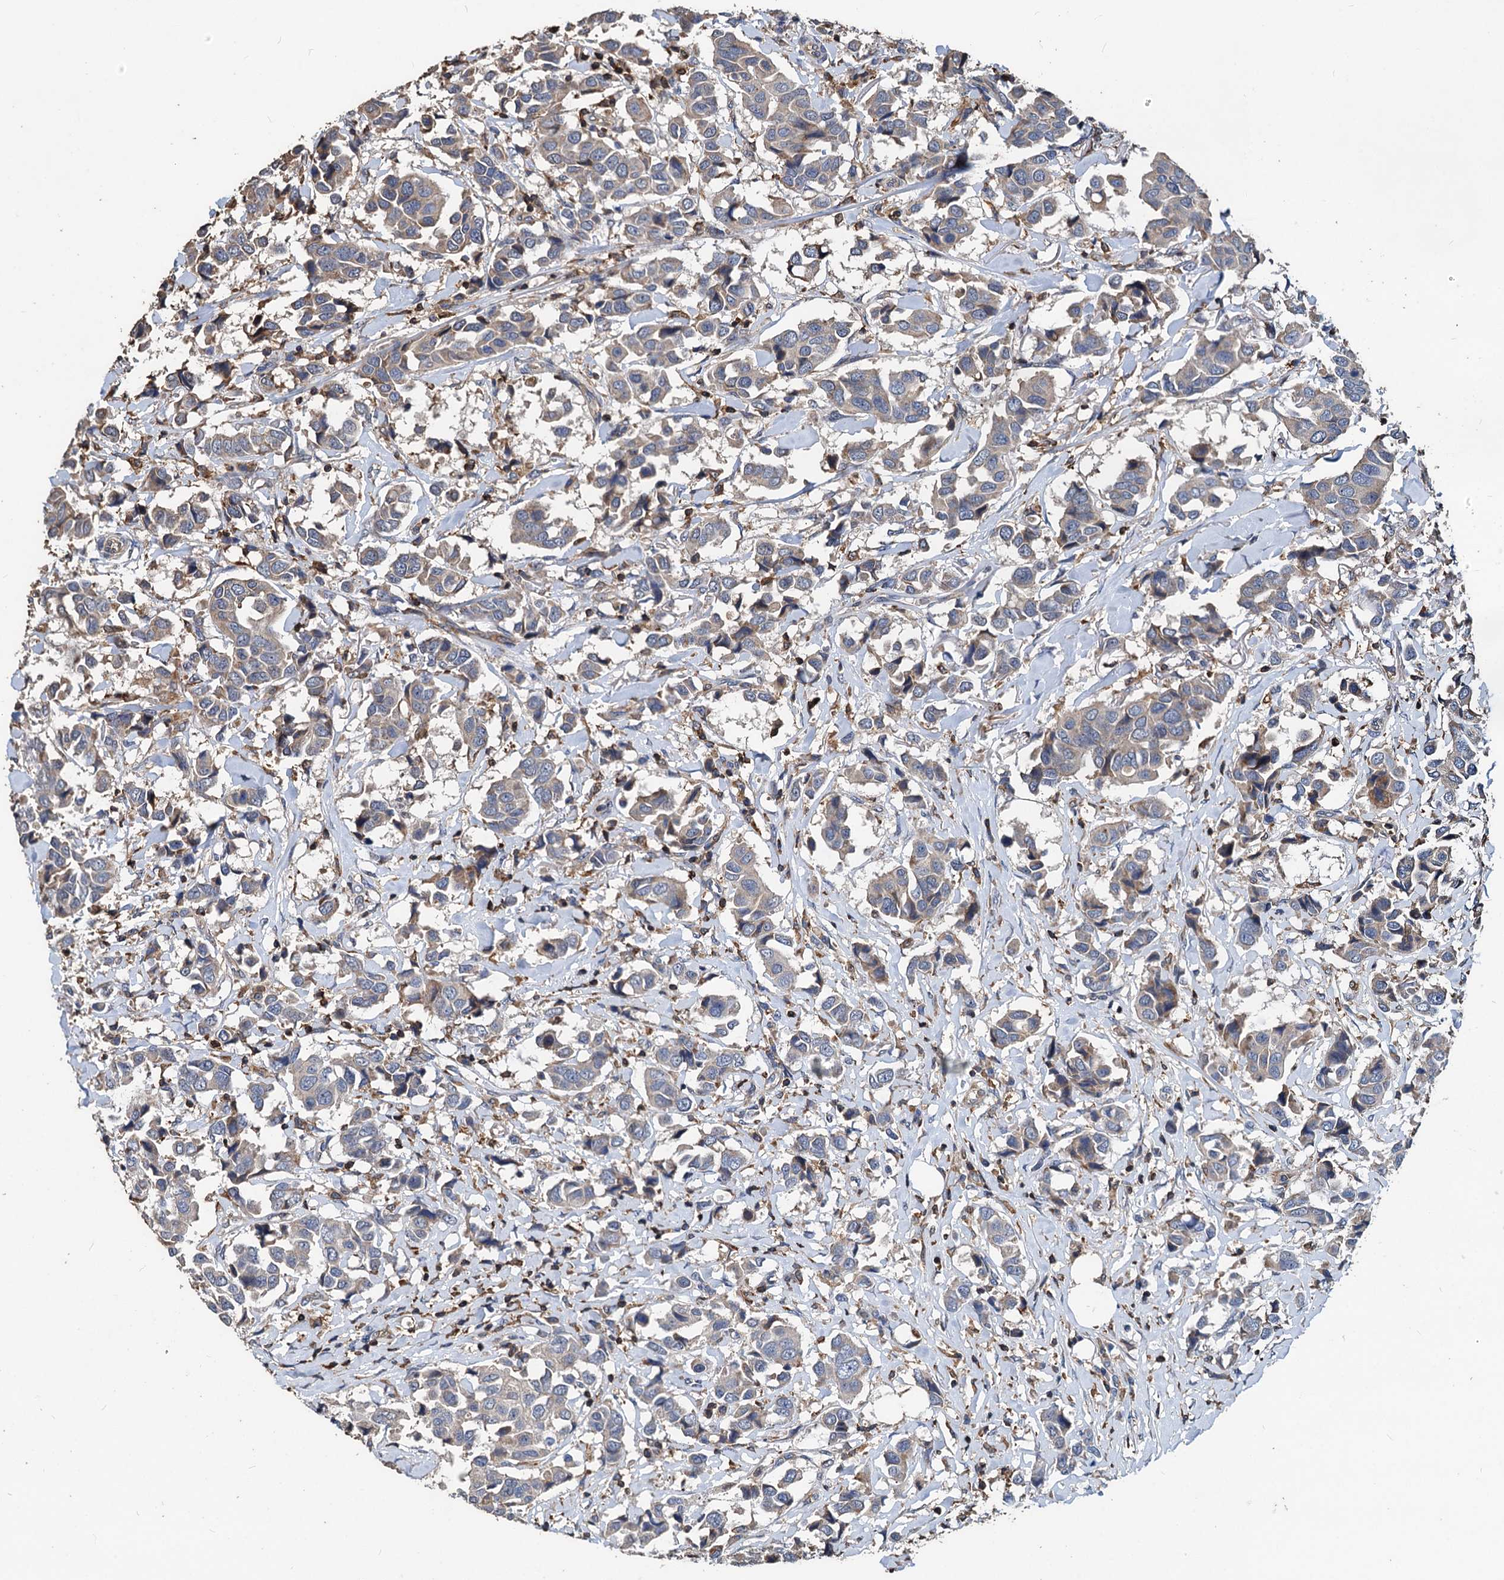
{"staining": {"intensity": "weak", "quantity": "<25%", "location": "cytoplasmic/membranous"}, "tissue": "breast cancer", "cell_type": "Tumor cells", "image_type": "cancer", "snomed": [{"axis": "morphology", "description": "Duct carcinoma"}, {"axis": "topography", "description": "Breast"}], "caption": "IHC photomicrograph of breast intraductal carcinoma stained for a protein (brown), which reveals no positivity in tumor cells. (DAB (3,3'-diaminobenzidine) immunohistochemistry, high magnification).", "gene": "LCP2", "patient": {"sex": "female", "age": 80}}